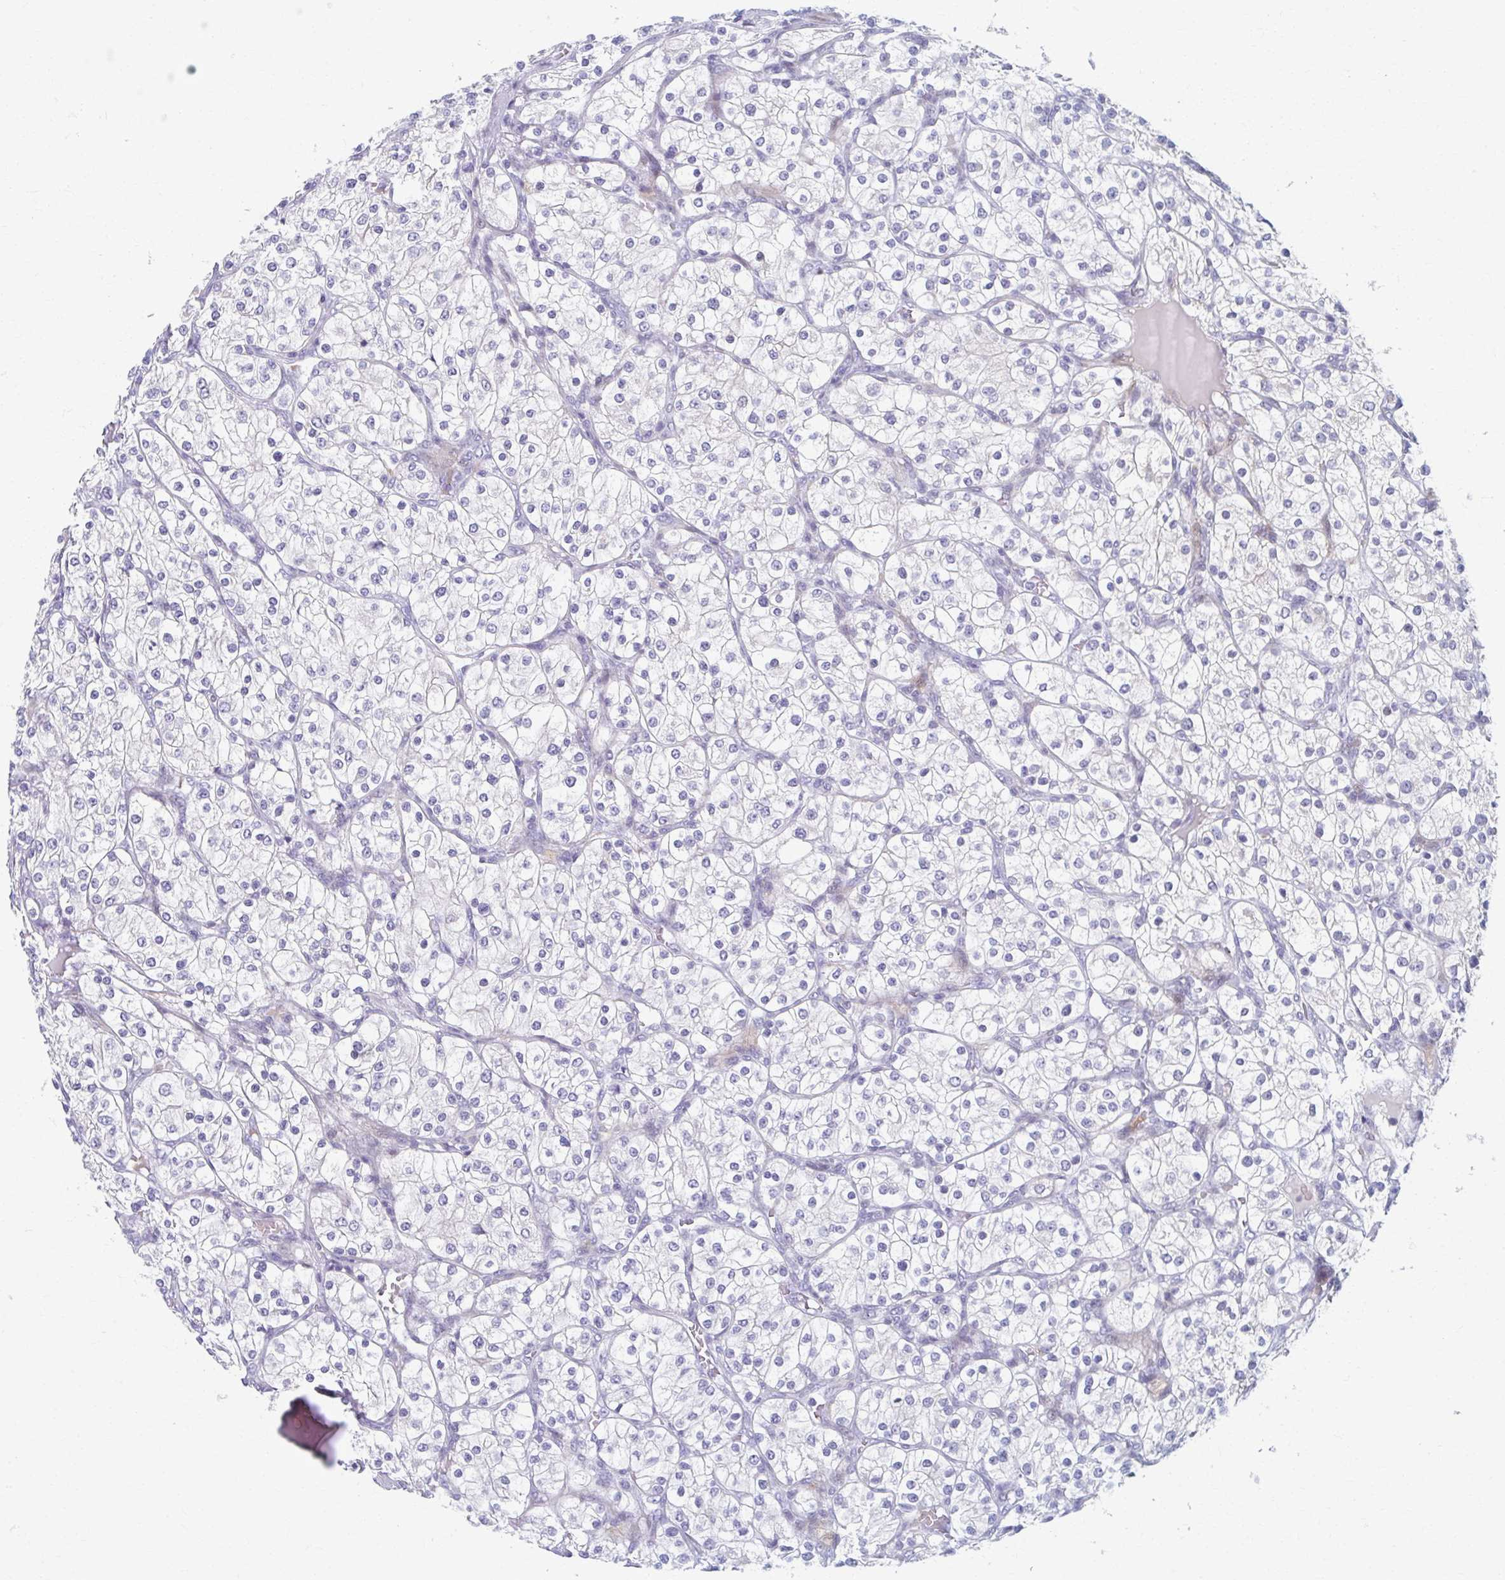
{"staining": {"intensity": "negative", "quantity": "none", "location": "none"}, "tissue": "renal cancer", "cell_type": "Tumor cells", "image_type": "cancer", "snomed": [{"axis": "morphology", "description": "Adenocarcinoma, NOS"}, {"axis": "topography", "description": "Kidney"}], "caption": "Immunohistochemical staining of human renal cancer shows no significant positivity in tumor cells. The staining was performed using DAB to visualize the protein expression in brown, while the nuclei were stained in blue with hematoxylin (Magnification: 20x).", "gene": "ABHD16B", "patient": {"sex": "male", "age": 80}}